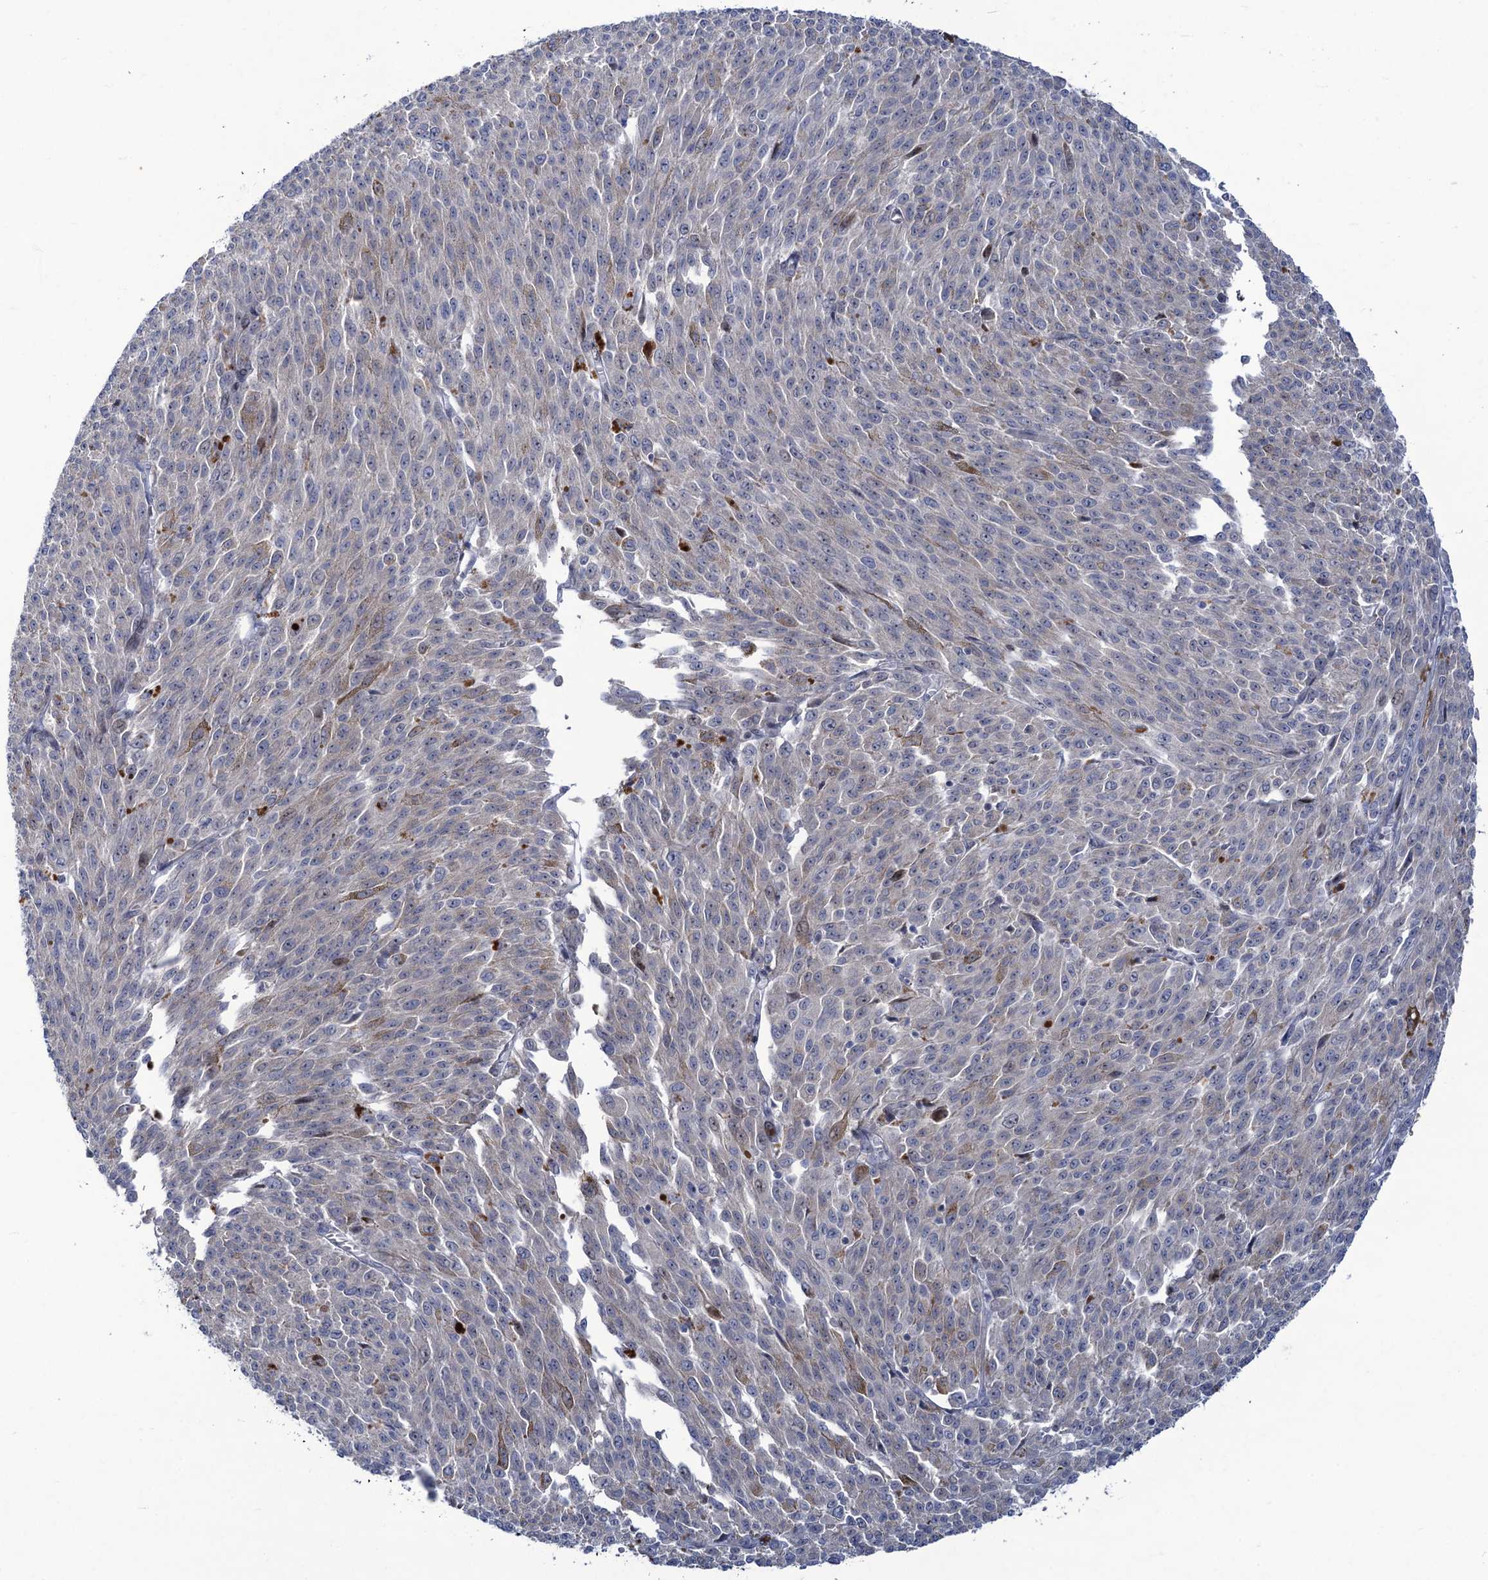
{"staining": {"intensity": "negative", "quantity": "none", "location": "none"}, "tissue": "melanoma", "cell_type": "Tumor cells", "image_type": "cancer", "snomed": [{"axis": "morphology", "description": "Malignant melanoma, NOS"}, {"axis": "topography", "description": "Skin"}], "caption": "Tumor cells are negative for brown protein staining in melanoma. (DAB (3,3'-diaminobenzidine) IHC, high magnification).", "gene": "QPCTL", "patient": {"sex": "female", "age": 52}}